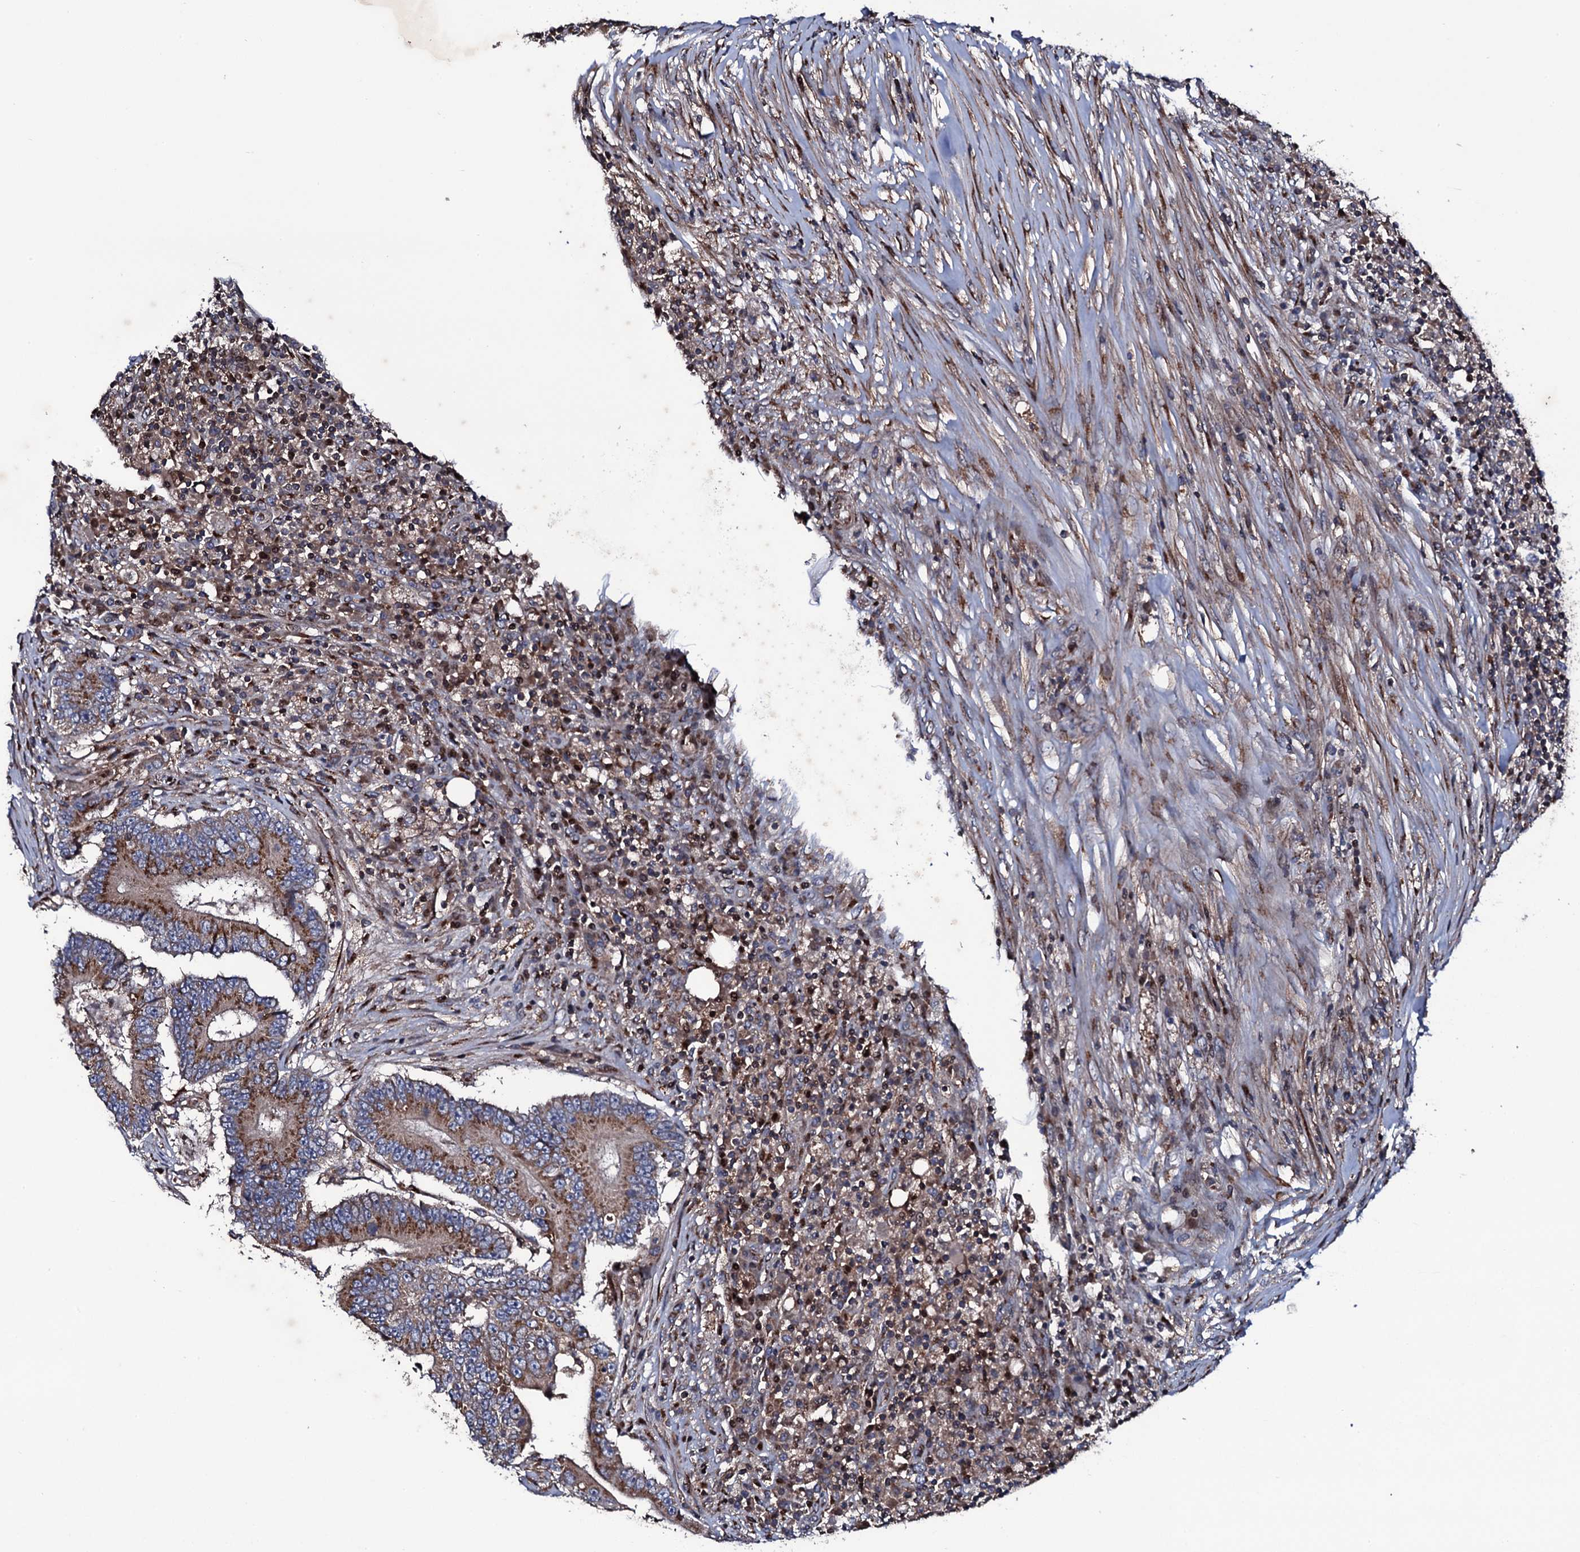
{"staining": {"intensity": "moderate", "quantity": ">75%", "location": "cytoplasmic/membranous"}, "tissue": "colorectal cancer", "cell_type": "Tumor cells", "image_type": "cancer", "snomed": [{"axis": "morphology", "description": "Adenocarcinoma, NOS"}, {"axis": "topography", "description": "Colon"}], "caption": "About >75% of tumor cells in colorectal cancer show moderate cytoplasmic/membranous protein positivity as visualized by brown immunohistochemical staining.", "gene": "PLET1", "patient": {"sex": "male", "age": 83}}